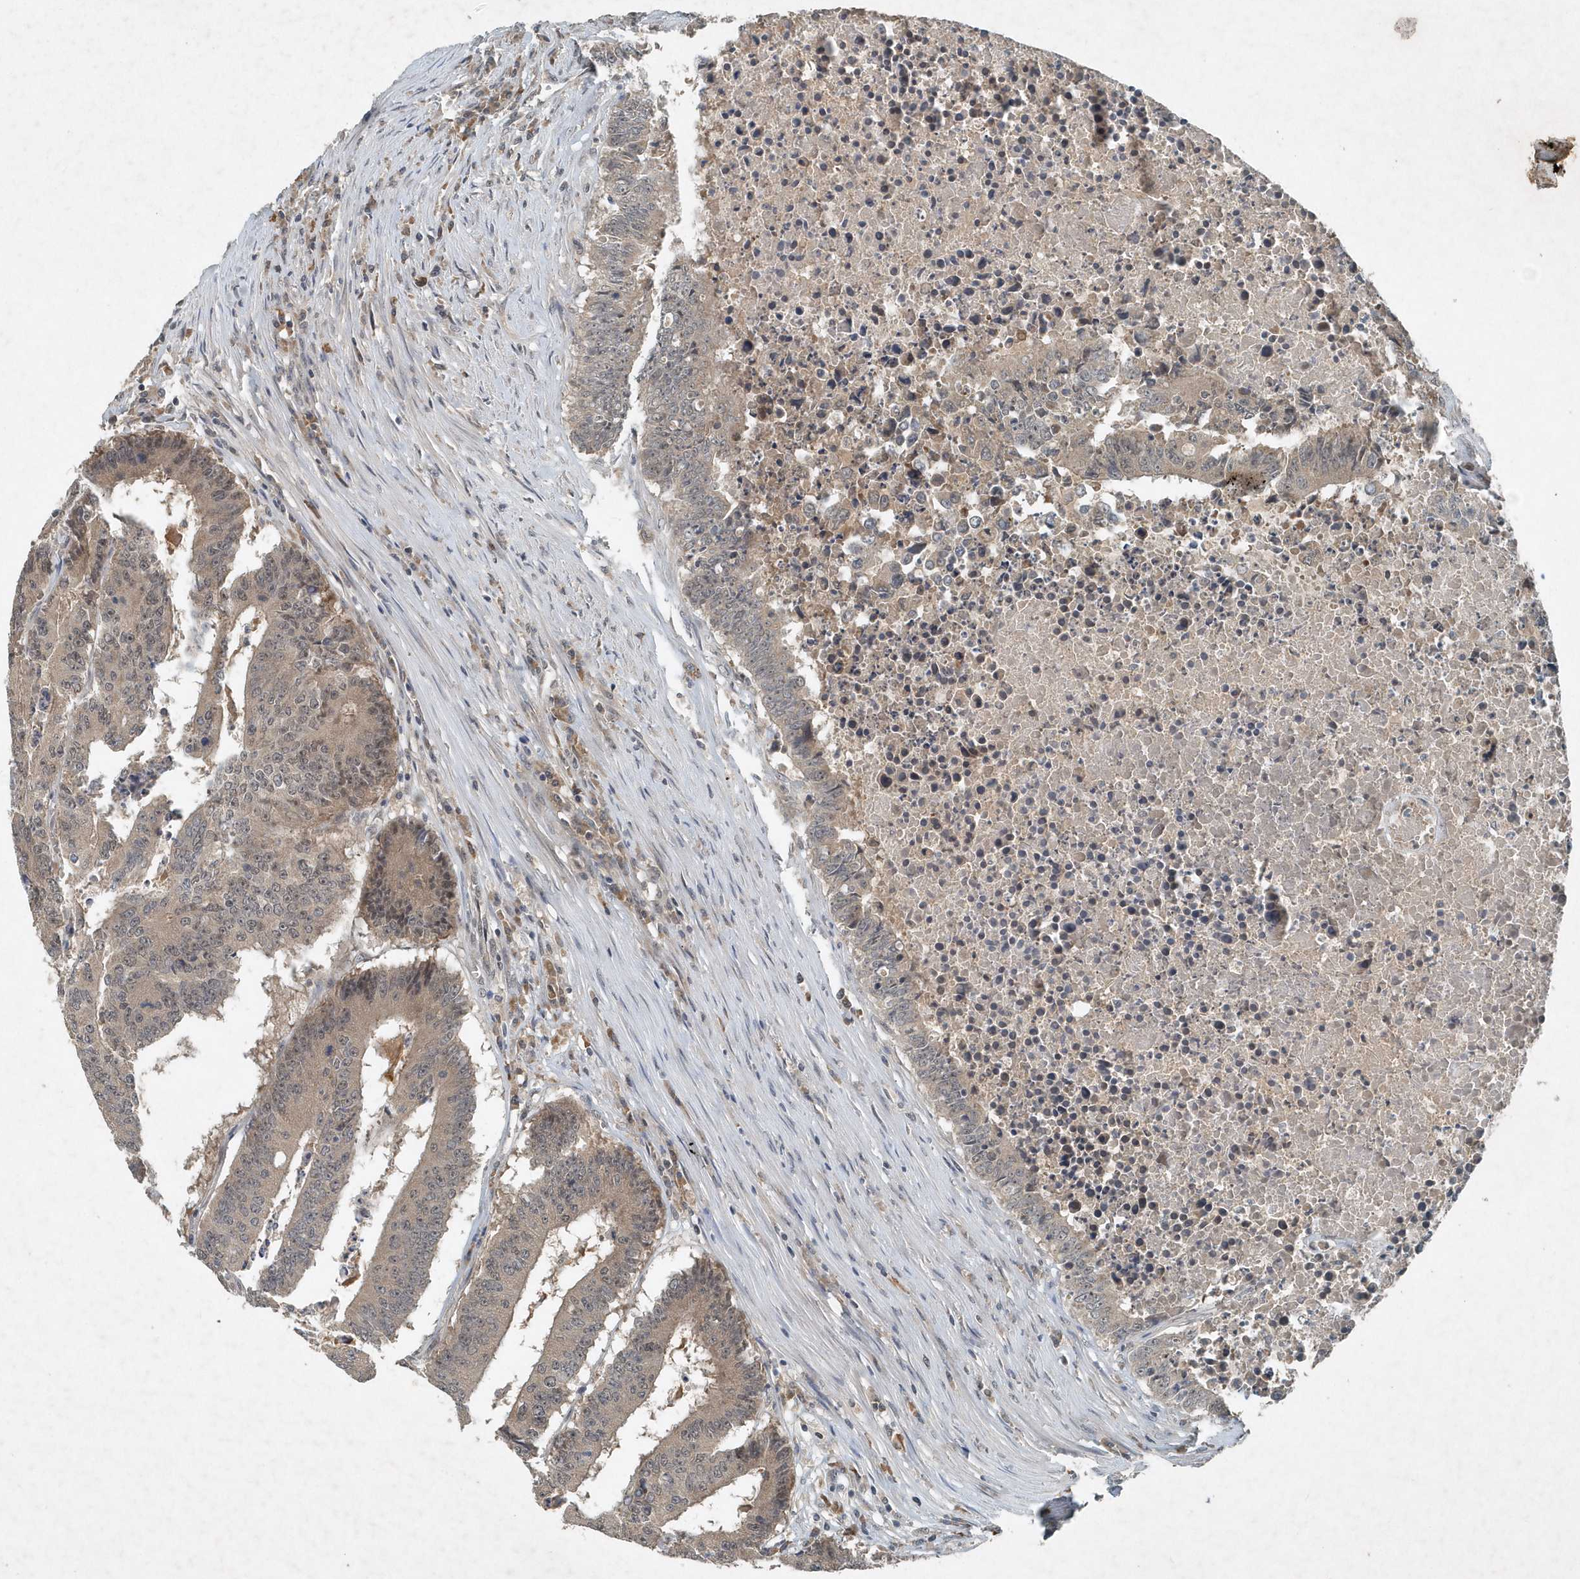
{"staining": {"intensity": "weak", "quantity": "<25%", "location": "cytoplasmic/membranous"}, "tissue": "colorectal cancer", "cell_type": "Tumor cells", "image_type": "cancer", "snomed": [{"axis": "morphology", "description": "Adenocarcinoma, NOS"}, {"axis": "topography", "description": "Colon"}], "caption": "Immunohistochemistry (IHC) of human colorectal cancer exhibits no positivity in tumor cells. (IHC, brightfield microscopy, high magnification).", "gene": "SCFD2", "patient": {"sex": "male", "age": 87}}